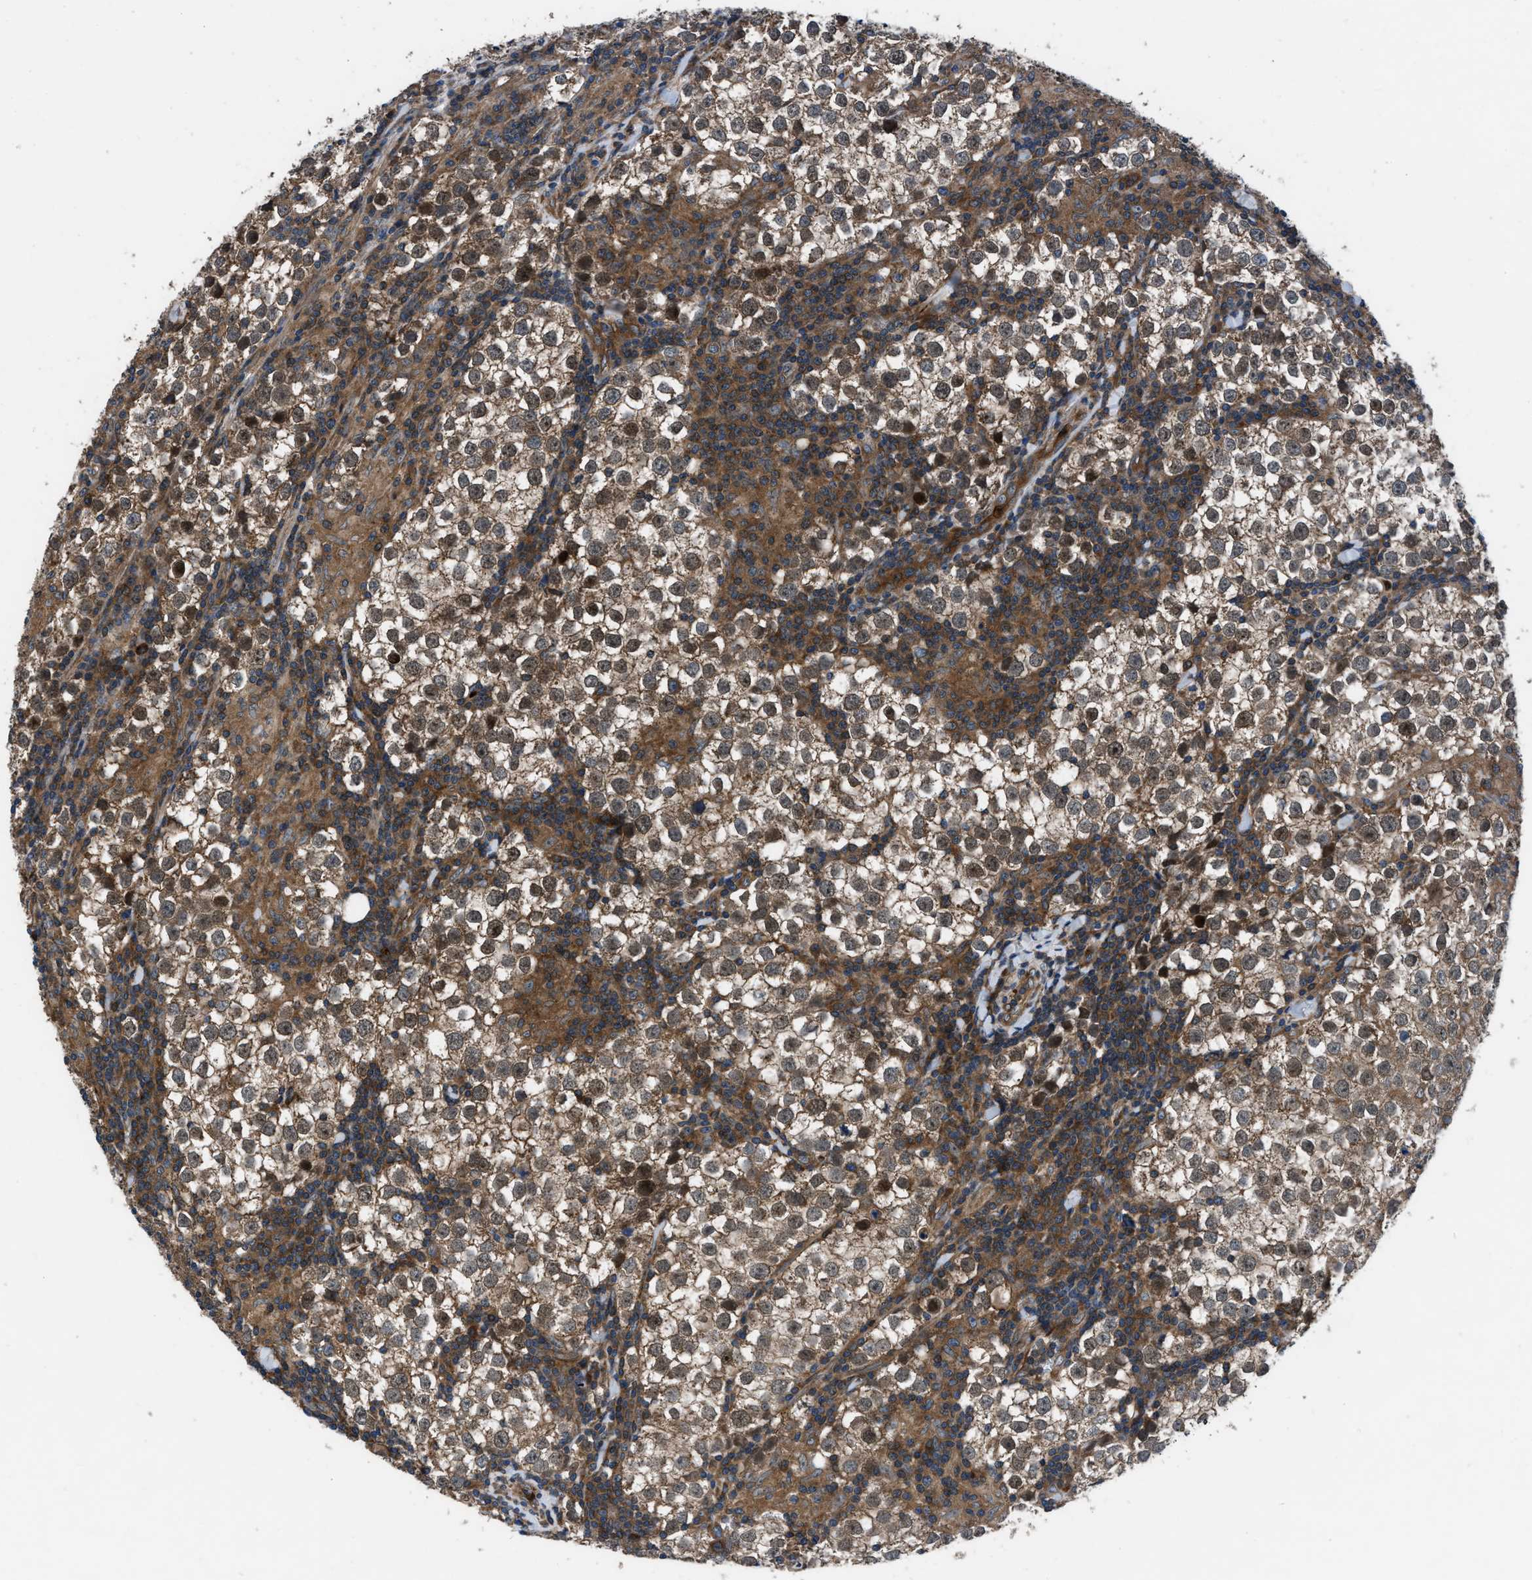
{"staining": {"intensity": "moderate", "quantity": ">75%", "location": "cytoplasmic/membranous,nuclear"}, "tissue": "testis cancer", "cell_type": "Tumor cells", "image_type": "cancer", "snomed": [{"axis": "morphology", "description": "Seminoma, NOS"}, {"axis": "morphology", "description": "Carcinoma, Embryonal, NOS"}, {"axis": "topography", "description": "Testis"}], "caption": "Moderate cytoplasmic/membranous and nuclear positivity for a protein is seen in approximately >75% of tumor cells of testis cancer (seminoma) using immunohistochemistry.", "gene": "USP25", "patient": {"sex": "male", "age": 36}}